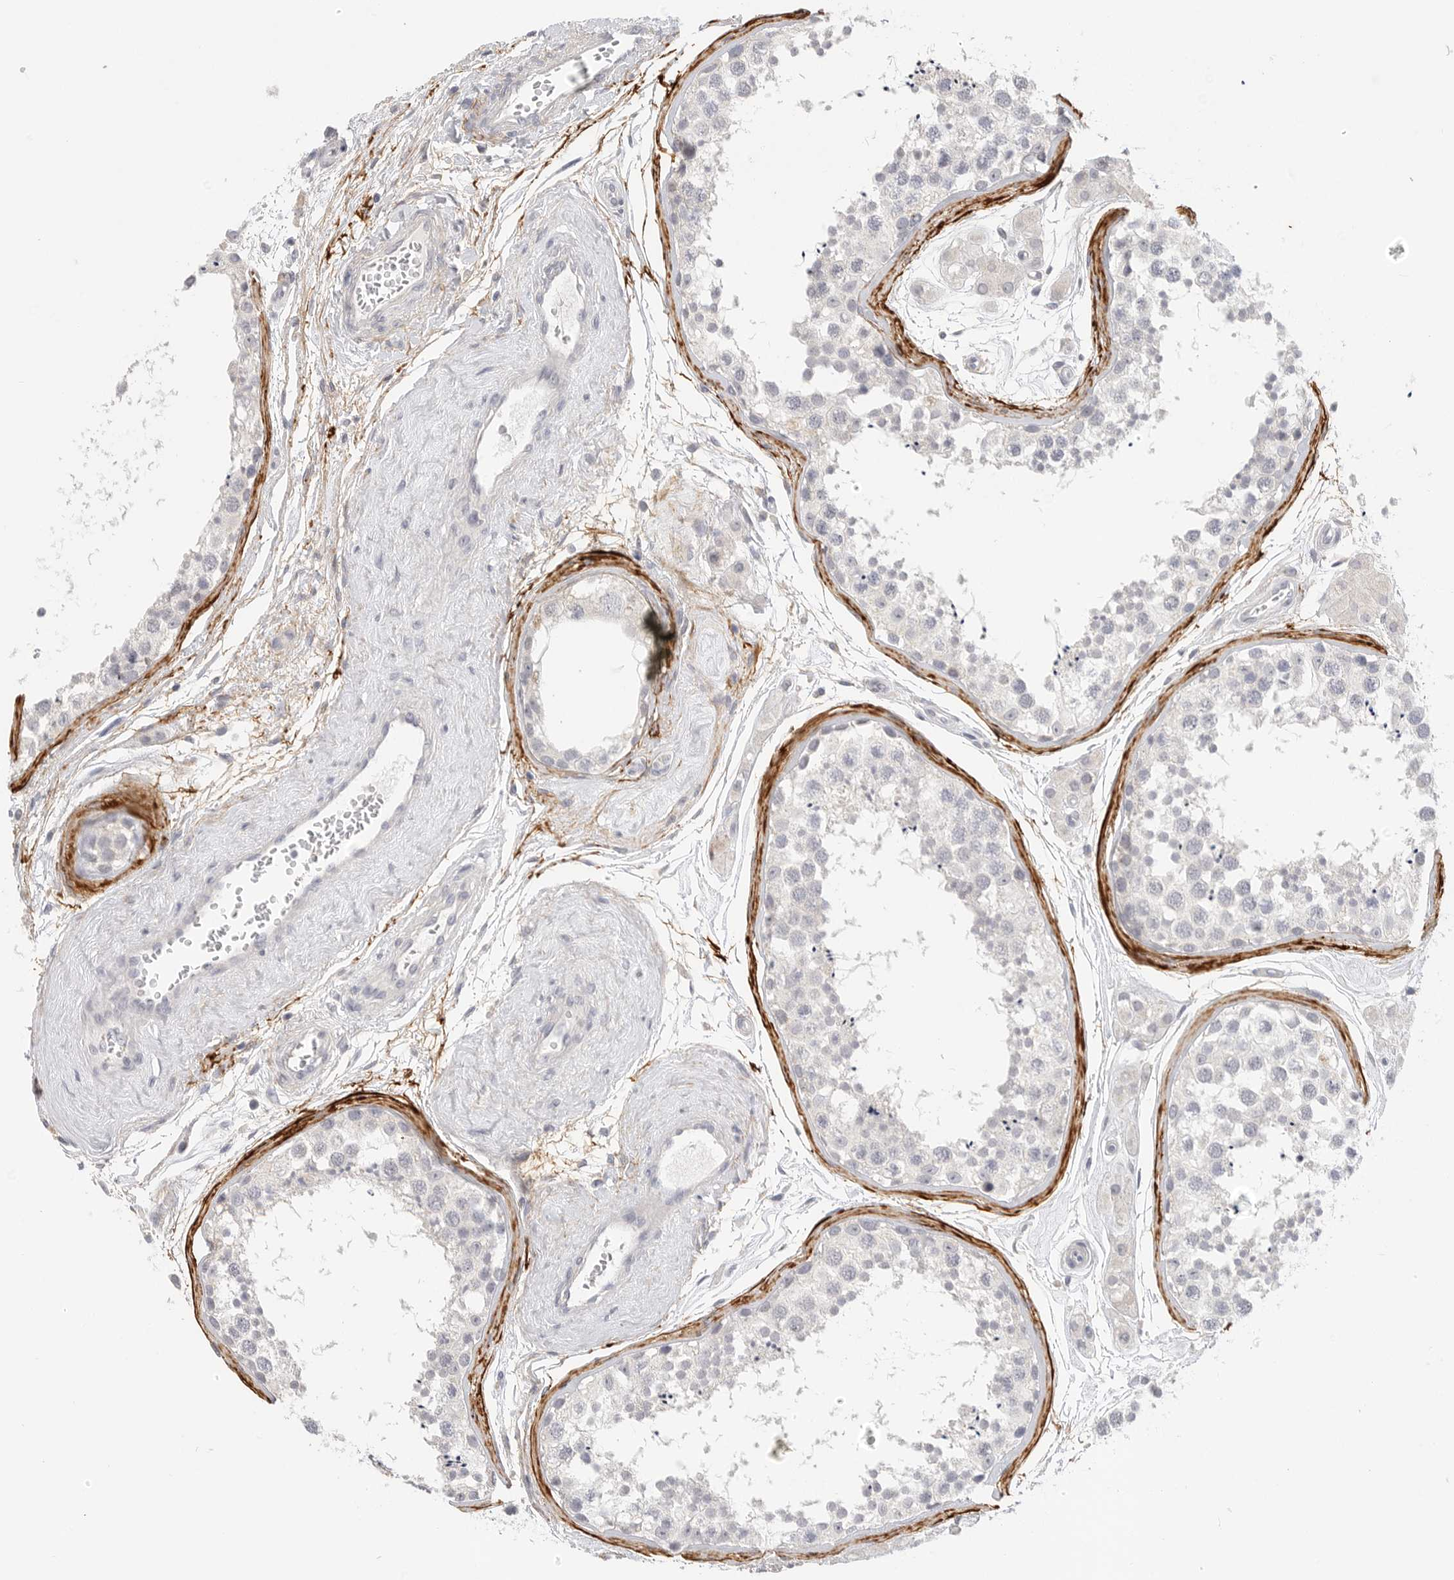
{"staining": {"intensity": "negative", "quantity": "none", "location": "none"}, "tissue": "testis", "cell_type": "Cells in seminiferous ducts", "image_type": "normal", "snomed": [{"axis": "morphology", "description": "Normal tissue, NOS"}, {"axis": "topography", "description": "Testis"}], "caption": "Image shows no significant protein staining in cells in seminiferous ducts of normal testis. (DAB (3,3'-diaminobenzidine) immunohistochemistry with hematoxylin counter stain).", "gene": "FBN2", "patient": {"sex": "male", "age": 56}}